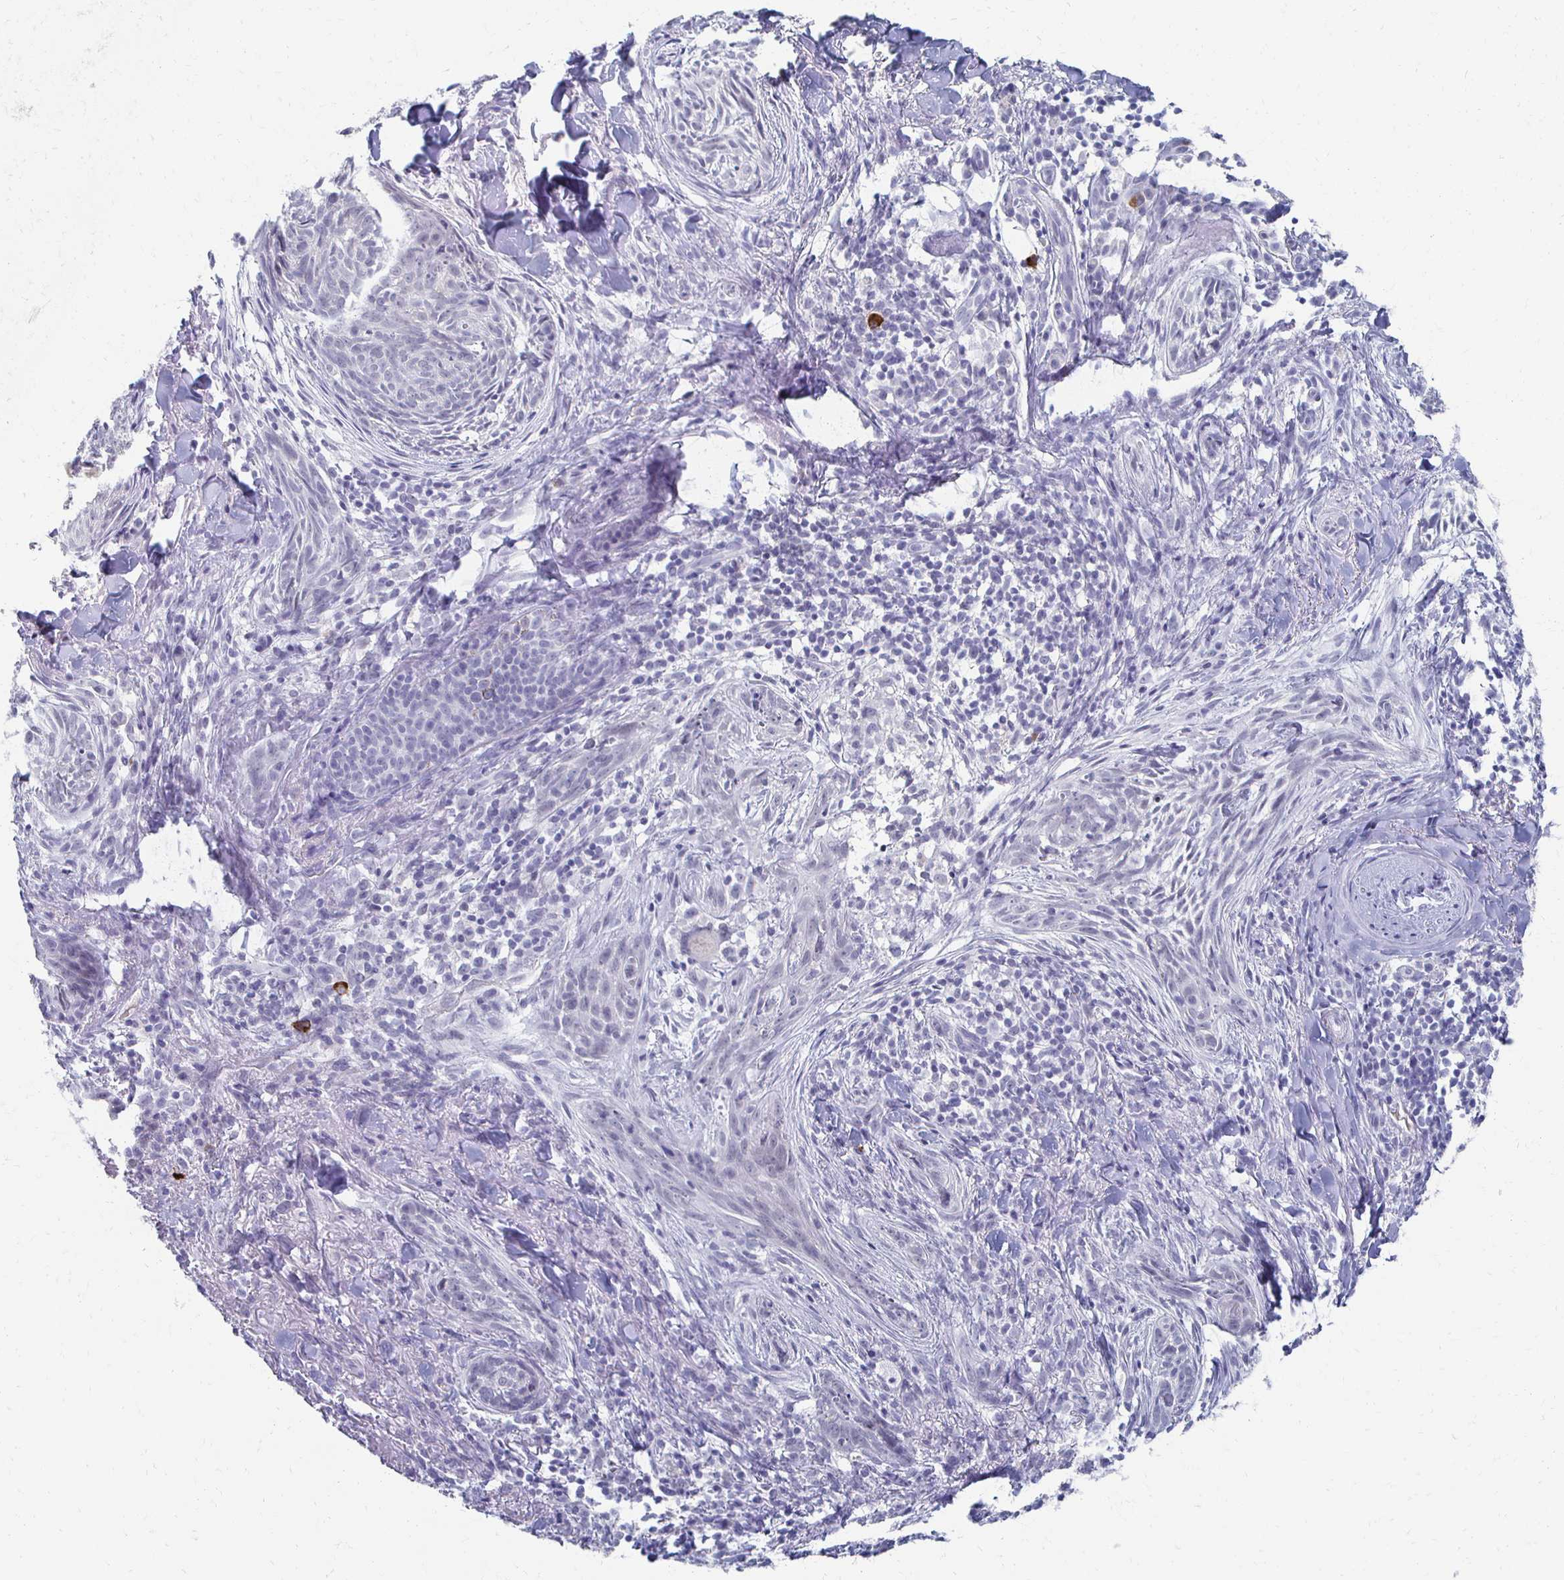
{"staining": {"intensity": "negative", "quantity": "none", "location": "none"}, "tissue": "skin cancer", "cell_type": "Tumor cells", "image_type": "cancer", "snomed": [{"axis": "morphology", "description": "Basal cell carcinoma"}, {"axis": "topography", "description": "Skin"}], "caption": "Immunohistochemistry (IHC) histopathology image of human skin cancer stained for a protein (brown), which exhibits no positivity in tumor cells.", "gene": "CXCR2", "patient": {"sex": "female", "age": 93}}